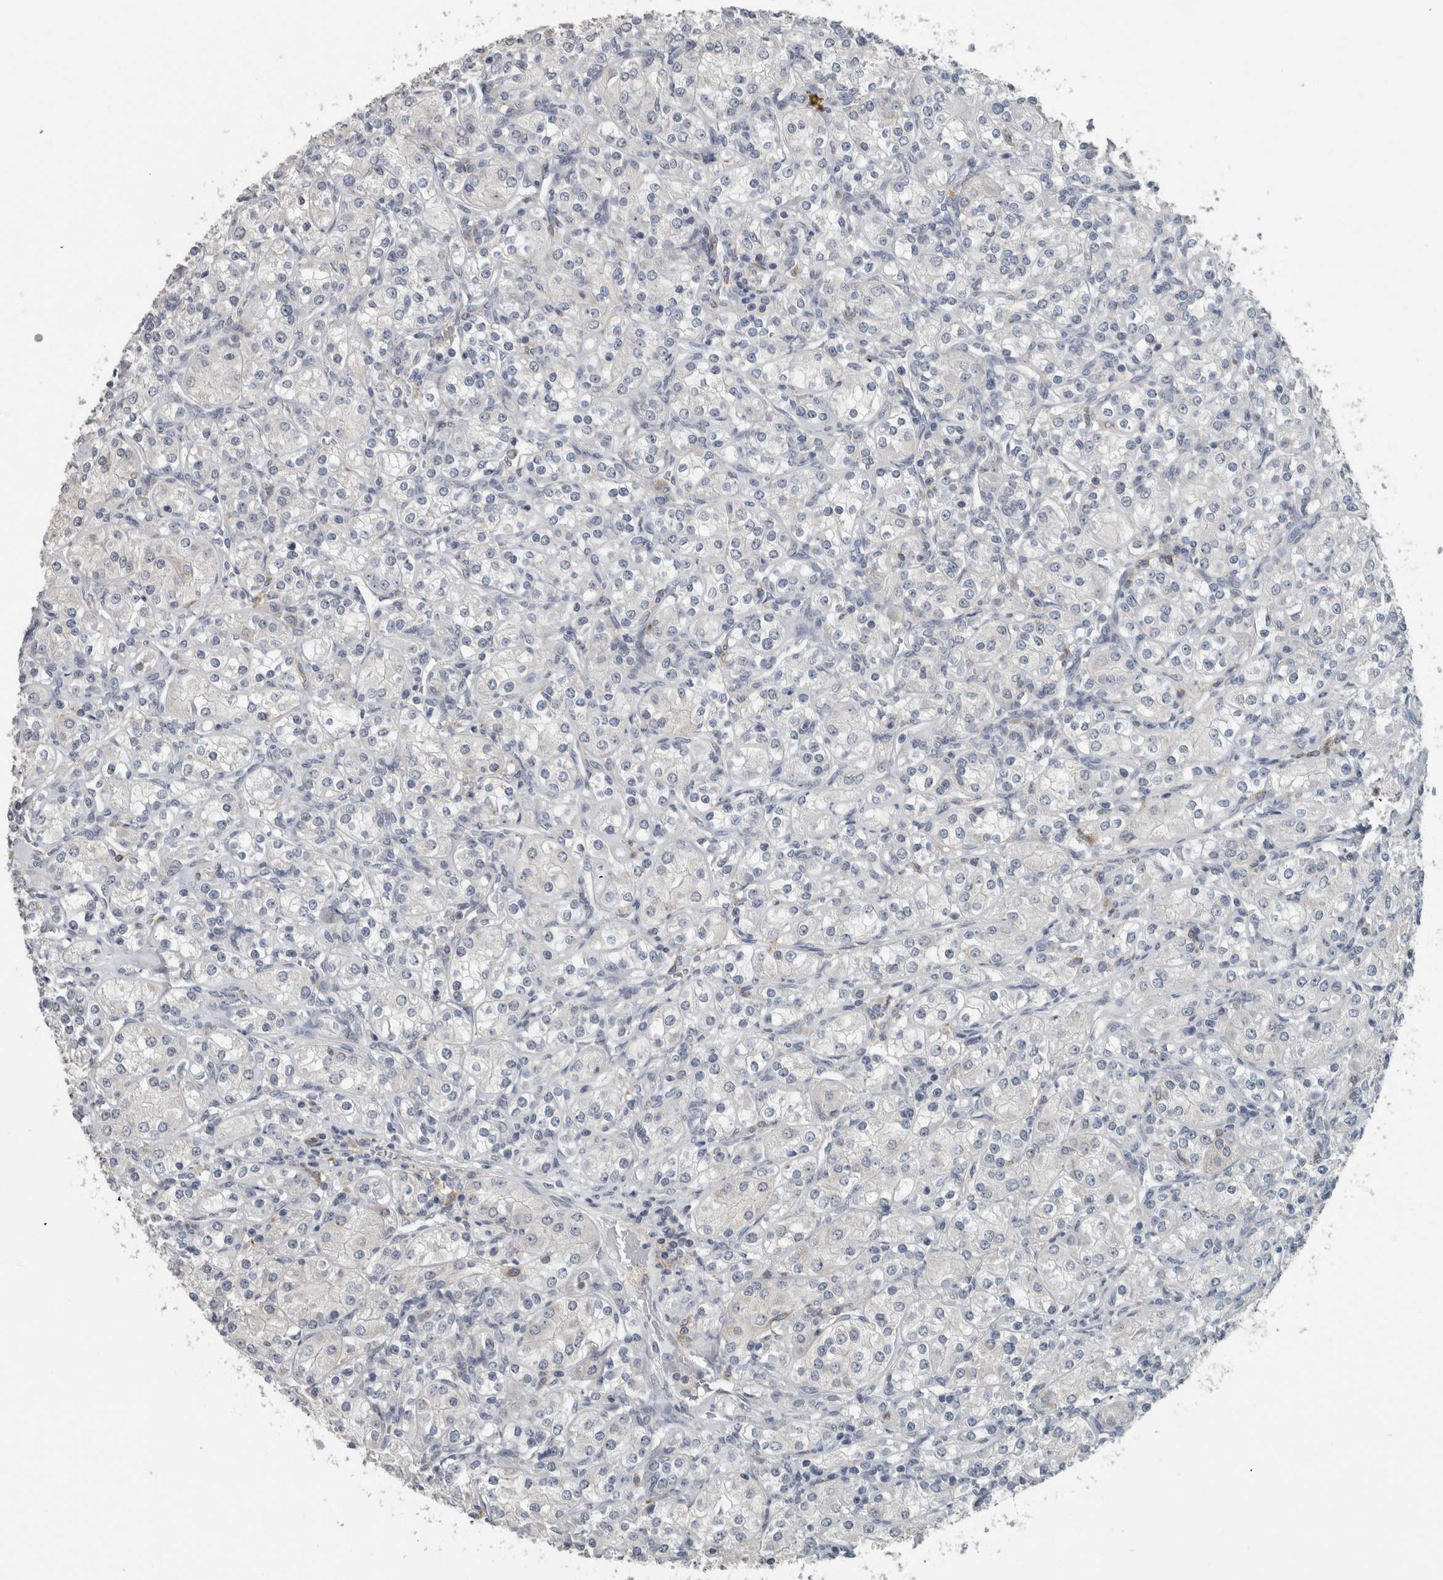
{"staining": {"intensity": "negative", "quantity": "none", "location": "none"}, "tissue": "renal cancer", "cell_type": "Tumor cells", "image_type": "cancer", "snomed": [{"axis": "morphology", "description": "Adenocarcinoma, NOS"}, {"axis": "topography", "description": "Kidney"}], "caption": "Tumor cells show no significant staining in adenocarcinoma (renal). (DAB (3,3'-diaminobenzidine) immunohistochemistry (IHC) visualized using brightfield microscopy, high magnification).", "gene": "ACSF2", "patient": {"sex": "male", "age": 77}}